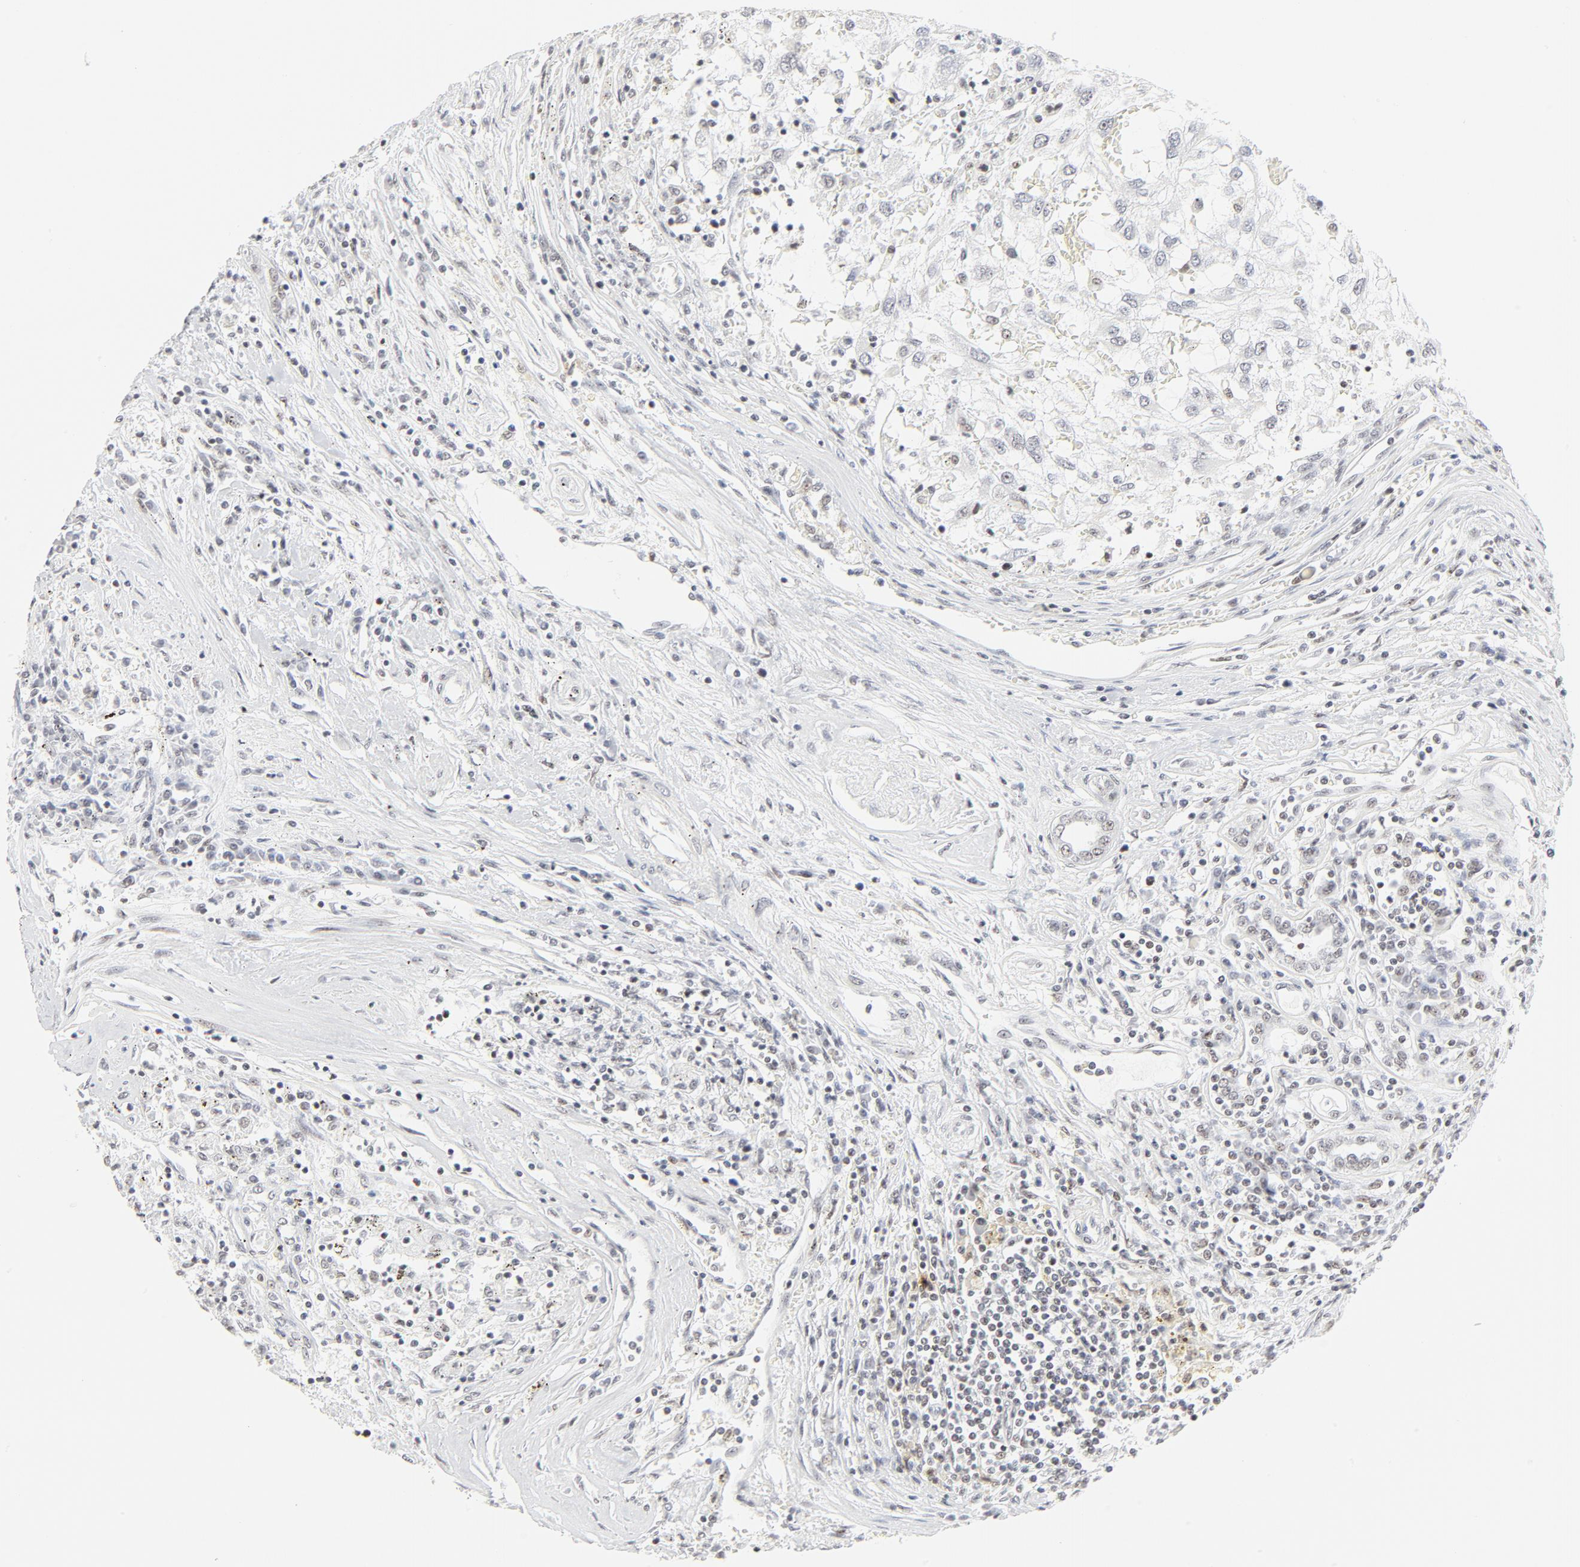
{"staining": {"intensity": "negative", "quantity": "none", "location": "none"}, "tissue": "renal cancer", "cell_type": "Tumor cells", "image_type": "cancer", "snomed": [{"axis": "morphology", "description": "Normal tissue, NOS"}, {"axis": "morphology", "description": "Adenocarcinoma, NOS"}, {"axis": "topography", "description": "Kidney"}], "caption": "This is an IHC histopathology image of renal cancer. There is no positivity in tumor cells.", "gene": "GTF2H1", "patient": {"sex": "male", "age": 71}}